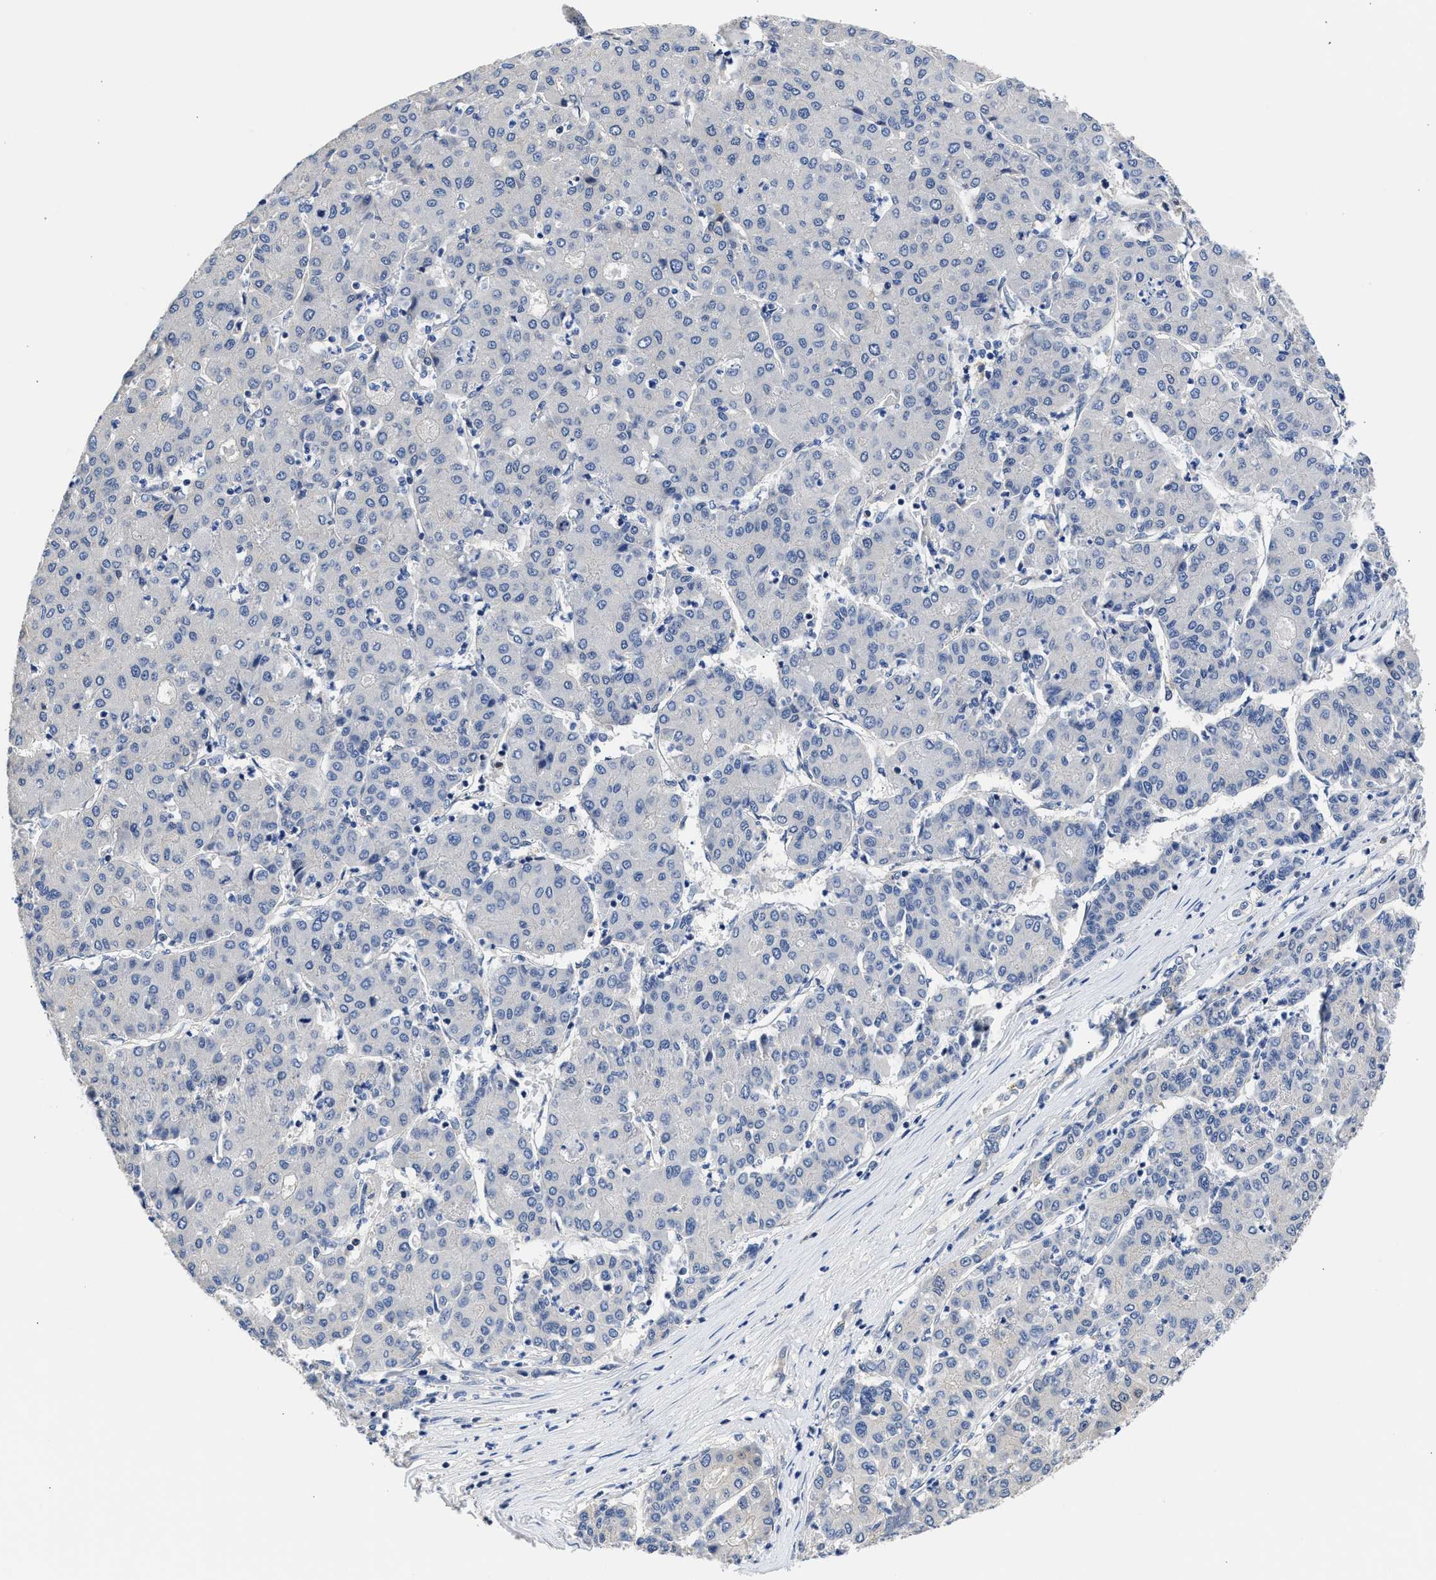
{"staining": {"intensity": "negative", "quantity": "none", "location": "none"}, "tissue": "liver cancer", "cell_type": "Tumor cells", "image_type": "cancer", "snomed": [{"axis": "morphology", "description": "Carcinoma, Hepatocellular, NOS"}, {"axis": "topography", "description": "Liver"}], "caption": "Histopathology image shows no significant protein expression in tumor cells of hepatocellular carcinoma (liver). (Immunohistochemistry, brightfield microscopy, high magnification).", "gene": "XPO5", "patient": {"sex": "male", "age": 65}}